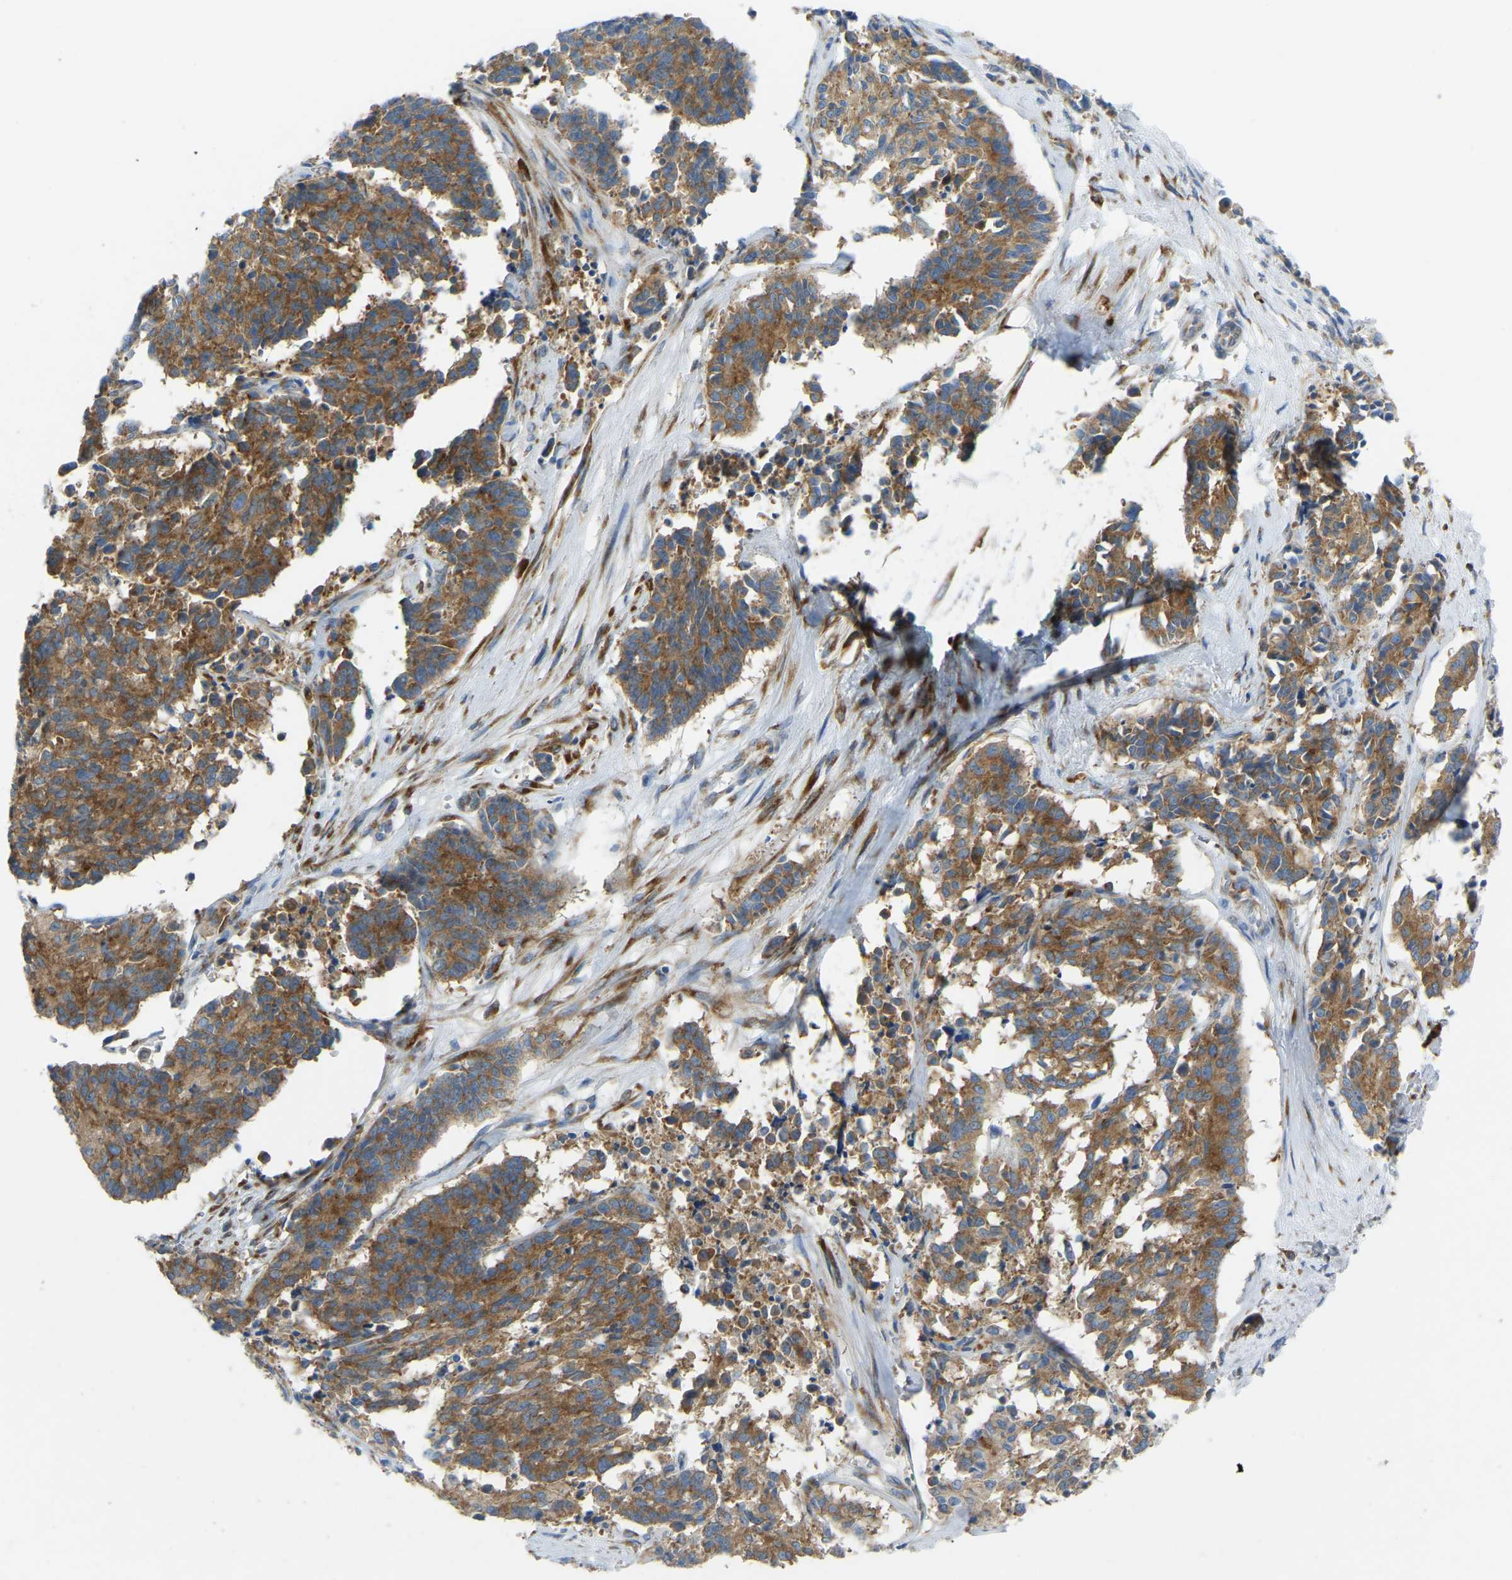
{"staining": {"intensity": "moderate", "quantity": ">75%", "location": "cytoplasmic/membranous"}, "tissue": "cervical cancer", "cell_type": "Tumor cells", "image_type": "cancer", "snomed": [{"axis": "morphology", "description": "Squamous cell carcinoma, NOS"}, {"axis": "topography", "description": "Cervix"}], "caption": "Moderate cytoplasmic/membranous staining for a protein is appreciated in approximately >75% of tumor cells of squamous cell carcinoma (cervical) using IHC.", "gene": "SND1", "patient": {"sex": "female", "age": 35}}